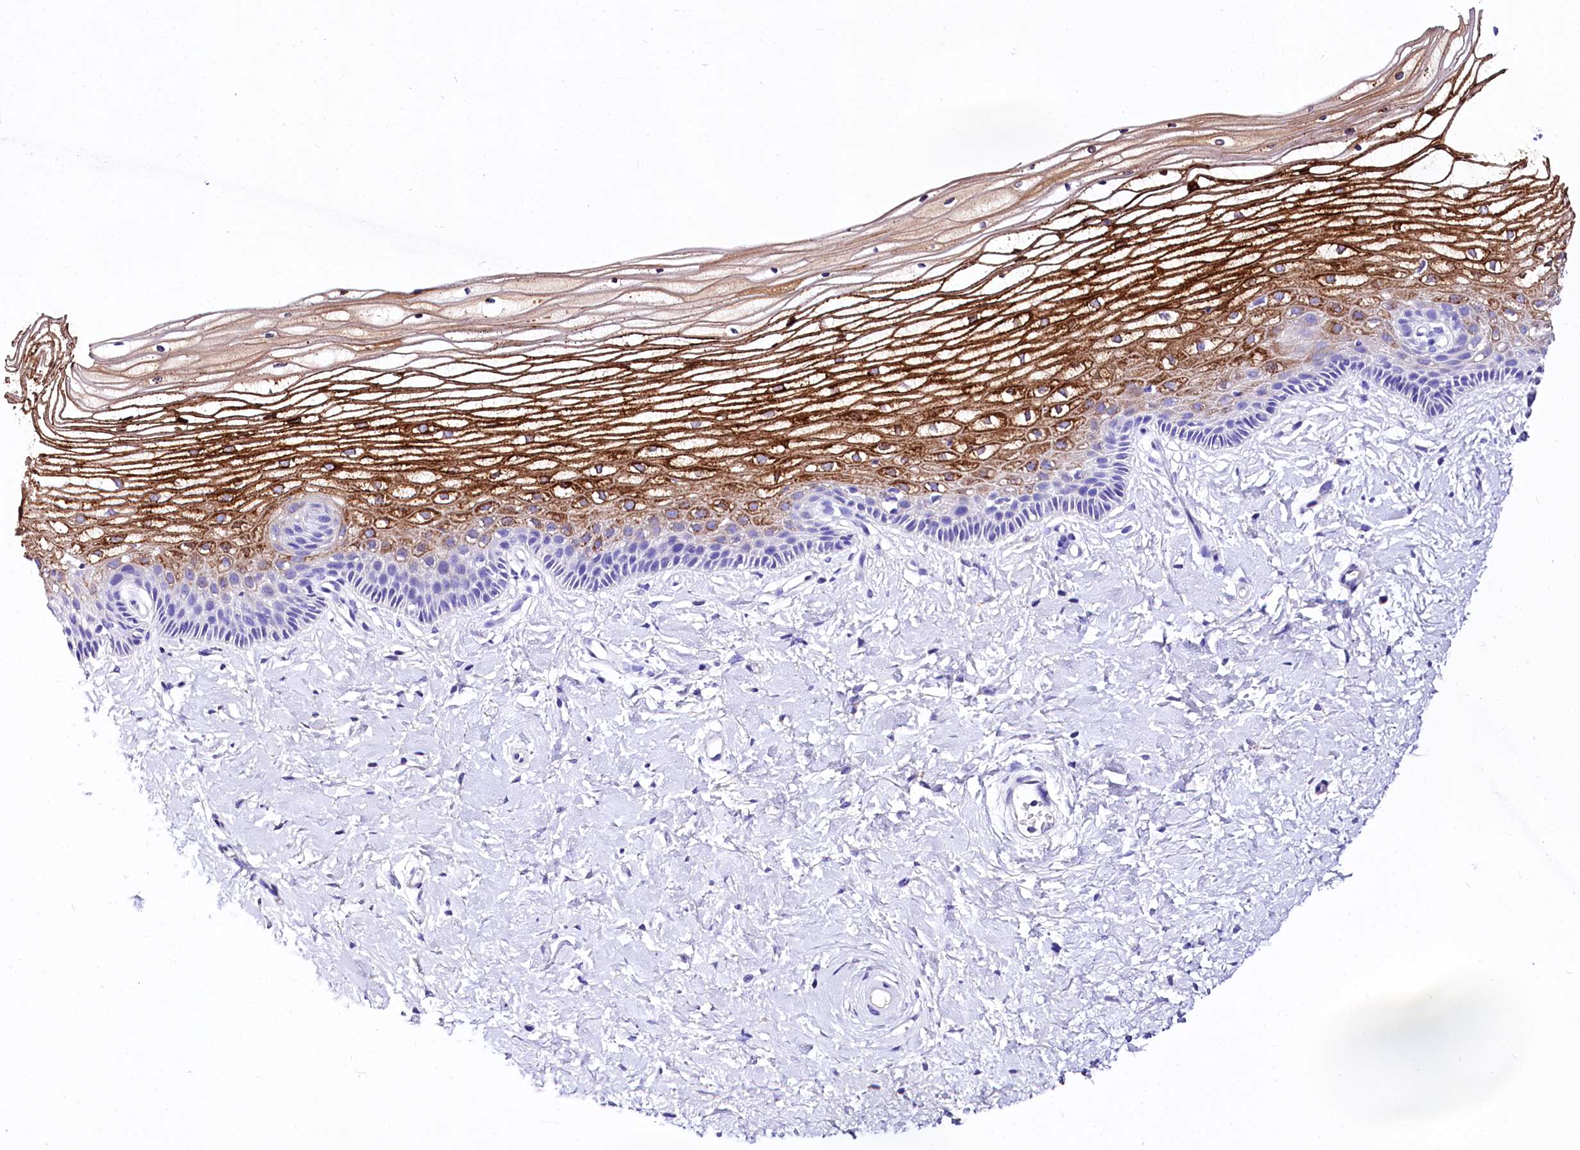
{"staining": {"intensity": "strong", "quantity": "25%-75%", "location": "cytoplasmic/membranous"}, "tissue": "vagina", "cell_type": "Squamous epithelial cells", "image_type": "normal", "snomed": [{"axis": "morphology", "description": "Normal tissue, NOS"}, {"axis": "topography", "description": "Vagina"}, {"axis": "topography", "description": "Cervix"}], "caption": "DAB immunohistochemical staining of unremarkable human vagina exhibits strong cytoplasmic/membranous protein positivity in about 25%-75% of squamous epithelial cells.", "gene": "A2ML1", "patient": {"sex": "female", "age": 40}}